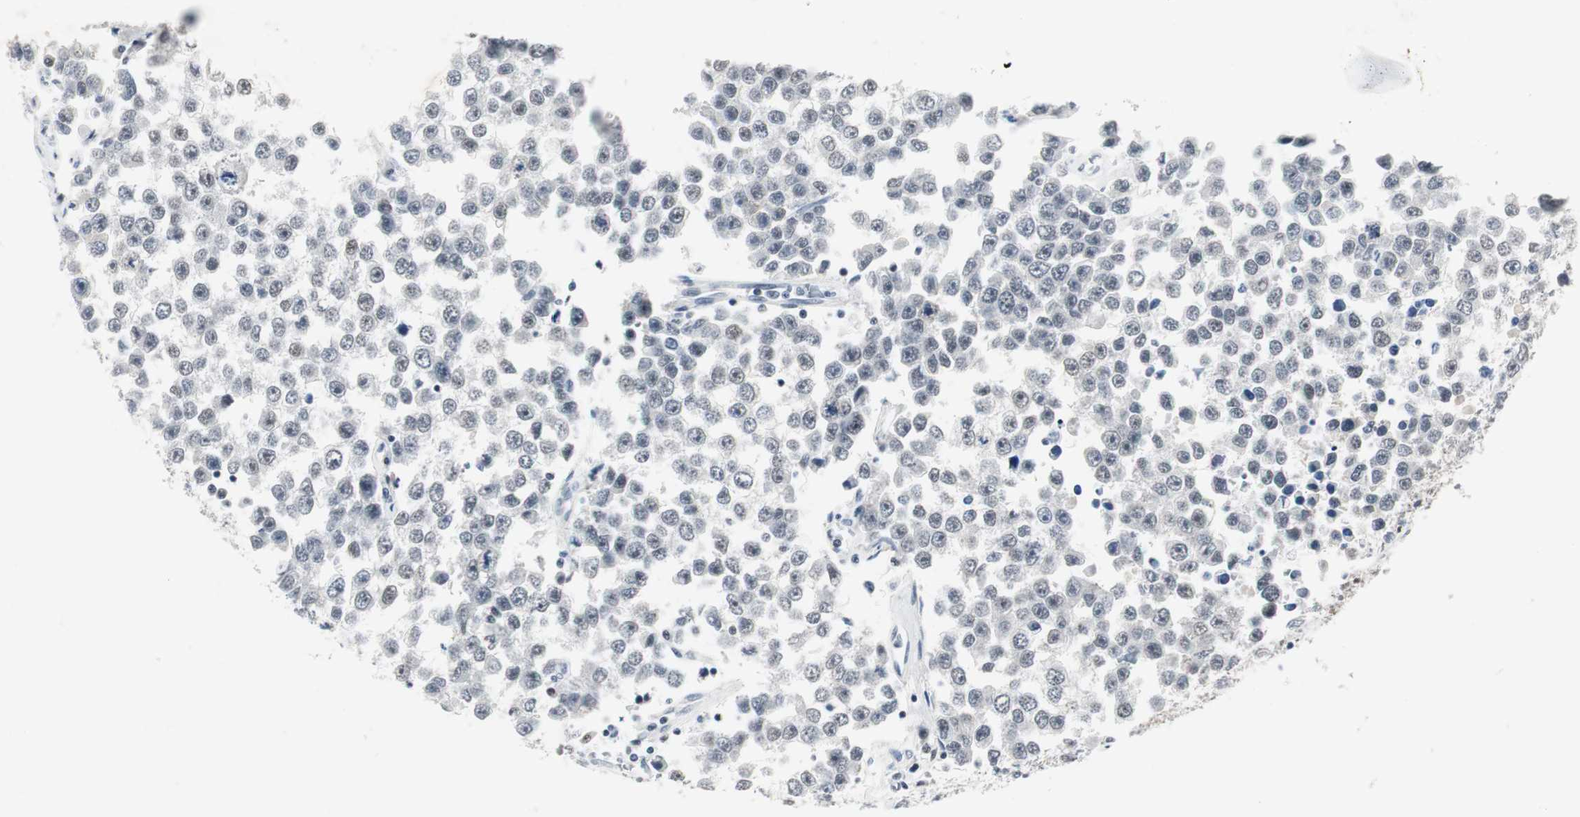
{"staining": {"intensity": "moderate", "quantity": ">75%", "location": "nuclear"}, "tissue": "testis cancer", "cell_type": "Tumor cells", "image_type": "cancer", "snomed": [{"axis": "morphology", "description": "Seminoma, NOS"}, {"axis": "morphology", "description": "Carcinoma, Embryonal, NOS"}, {"axis": "topography", "description": "Testis"}], "caption": "About >75% of tumor cells in testis cancer (seminoma) show moderate nuclear protein positivity as visualized by brown immunohistochemical staining.", "gene": "RAD9A", "patient": {"sex": "male", "age": 52}}